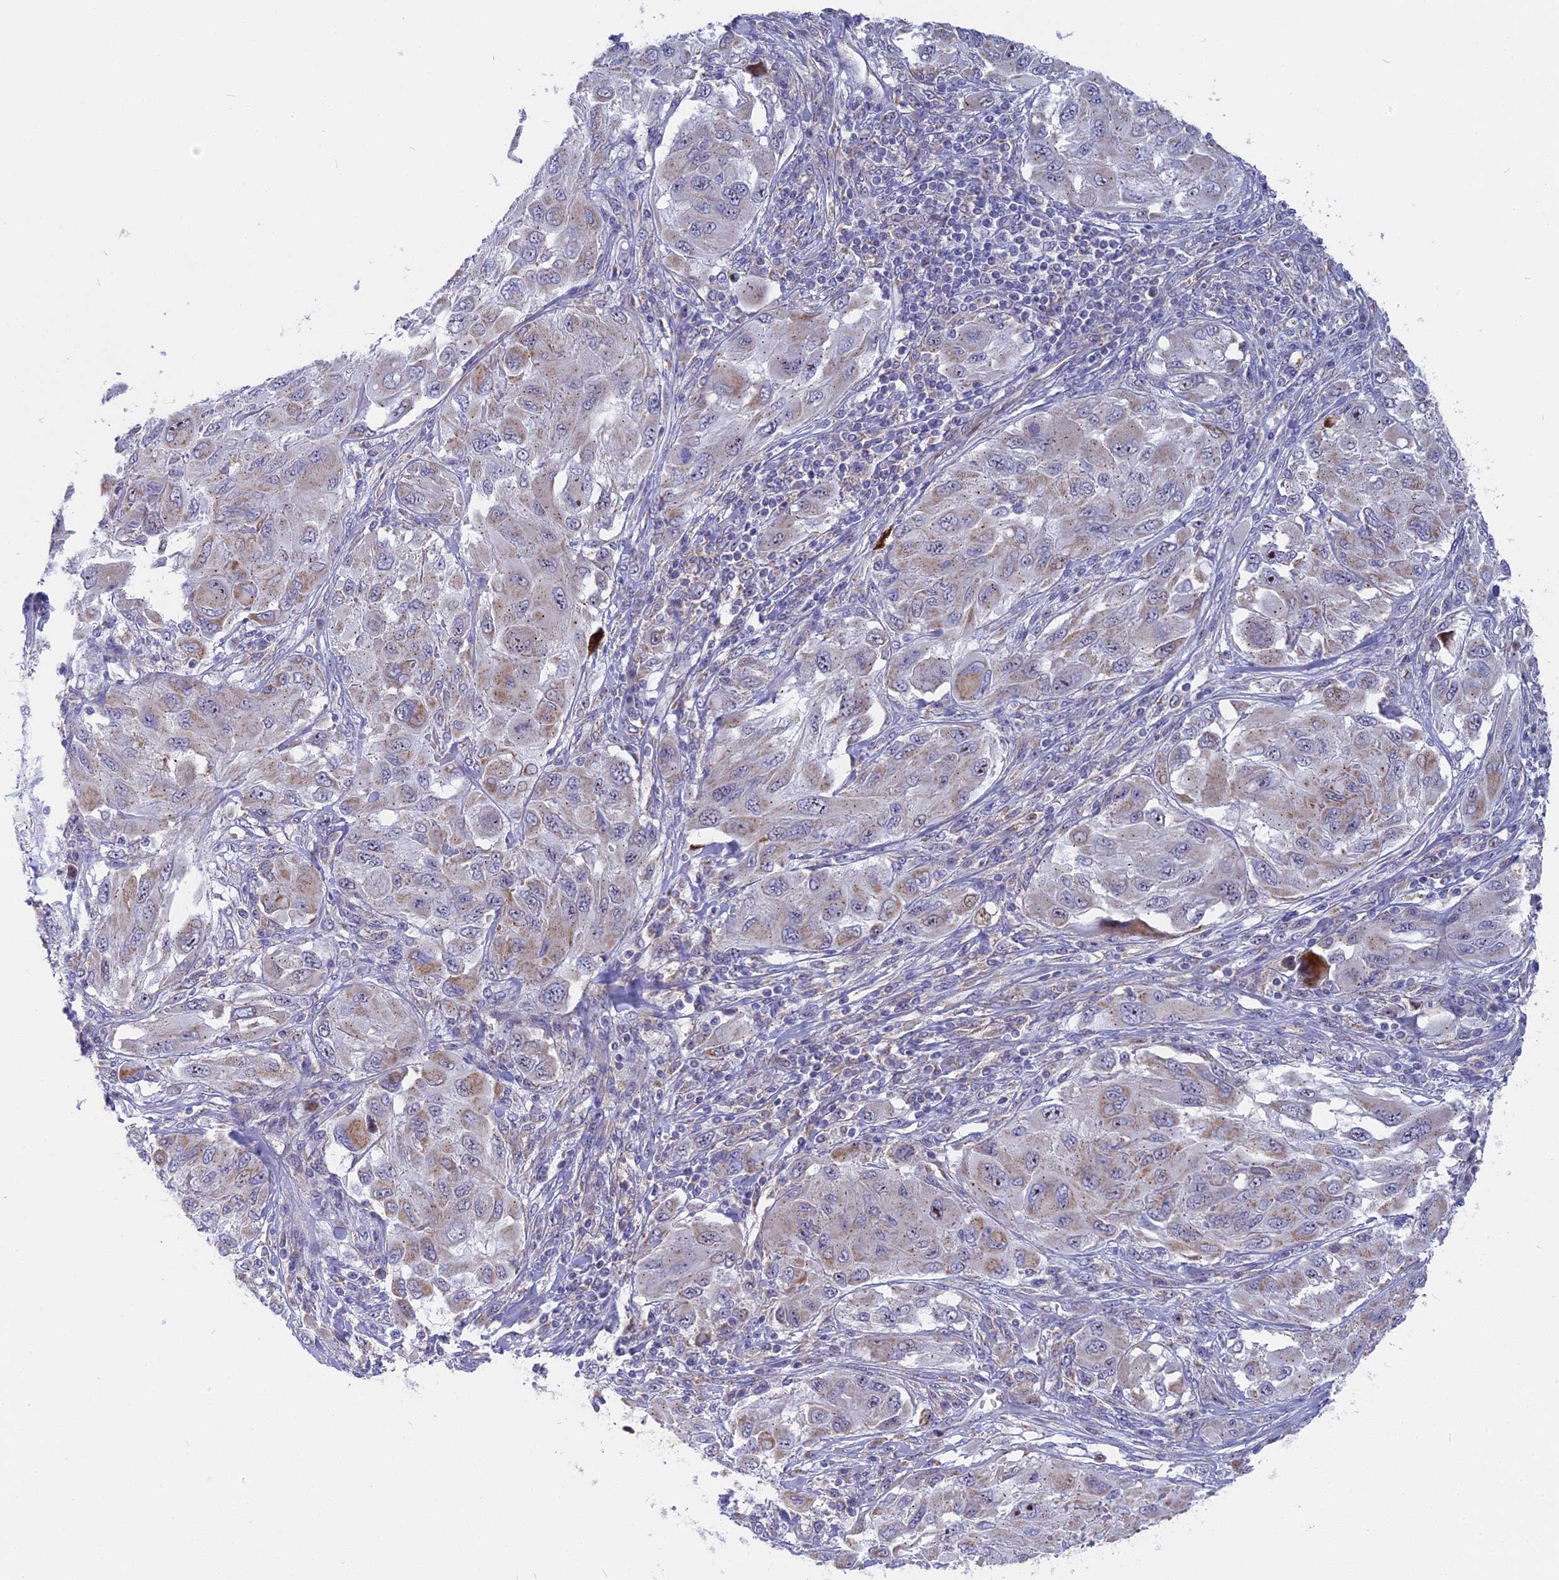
{"staining": {"intensity": "weak", "quantity": "25%-75%", "location": "cytoplasmic/membranous"}, "tissue": "melanoma", "cell_type": "Tumor cells", "image_type": "cancer", "snomed": [{"axis": "morphology", "description": "Malignant melanoma, NOS"}, {"axis": "topography", "description": "Skin"}], "caption": "DAB (3,3'-diaminobenzidine) immunohistochemical staining of human melanoma exhibits weak cytoplasmic/membranous protein staining in about 25%-75% of tumor cells.", "gene": "DTWD1", "patient": {"sex": "female", "age": 91}}